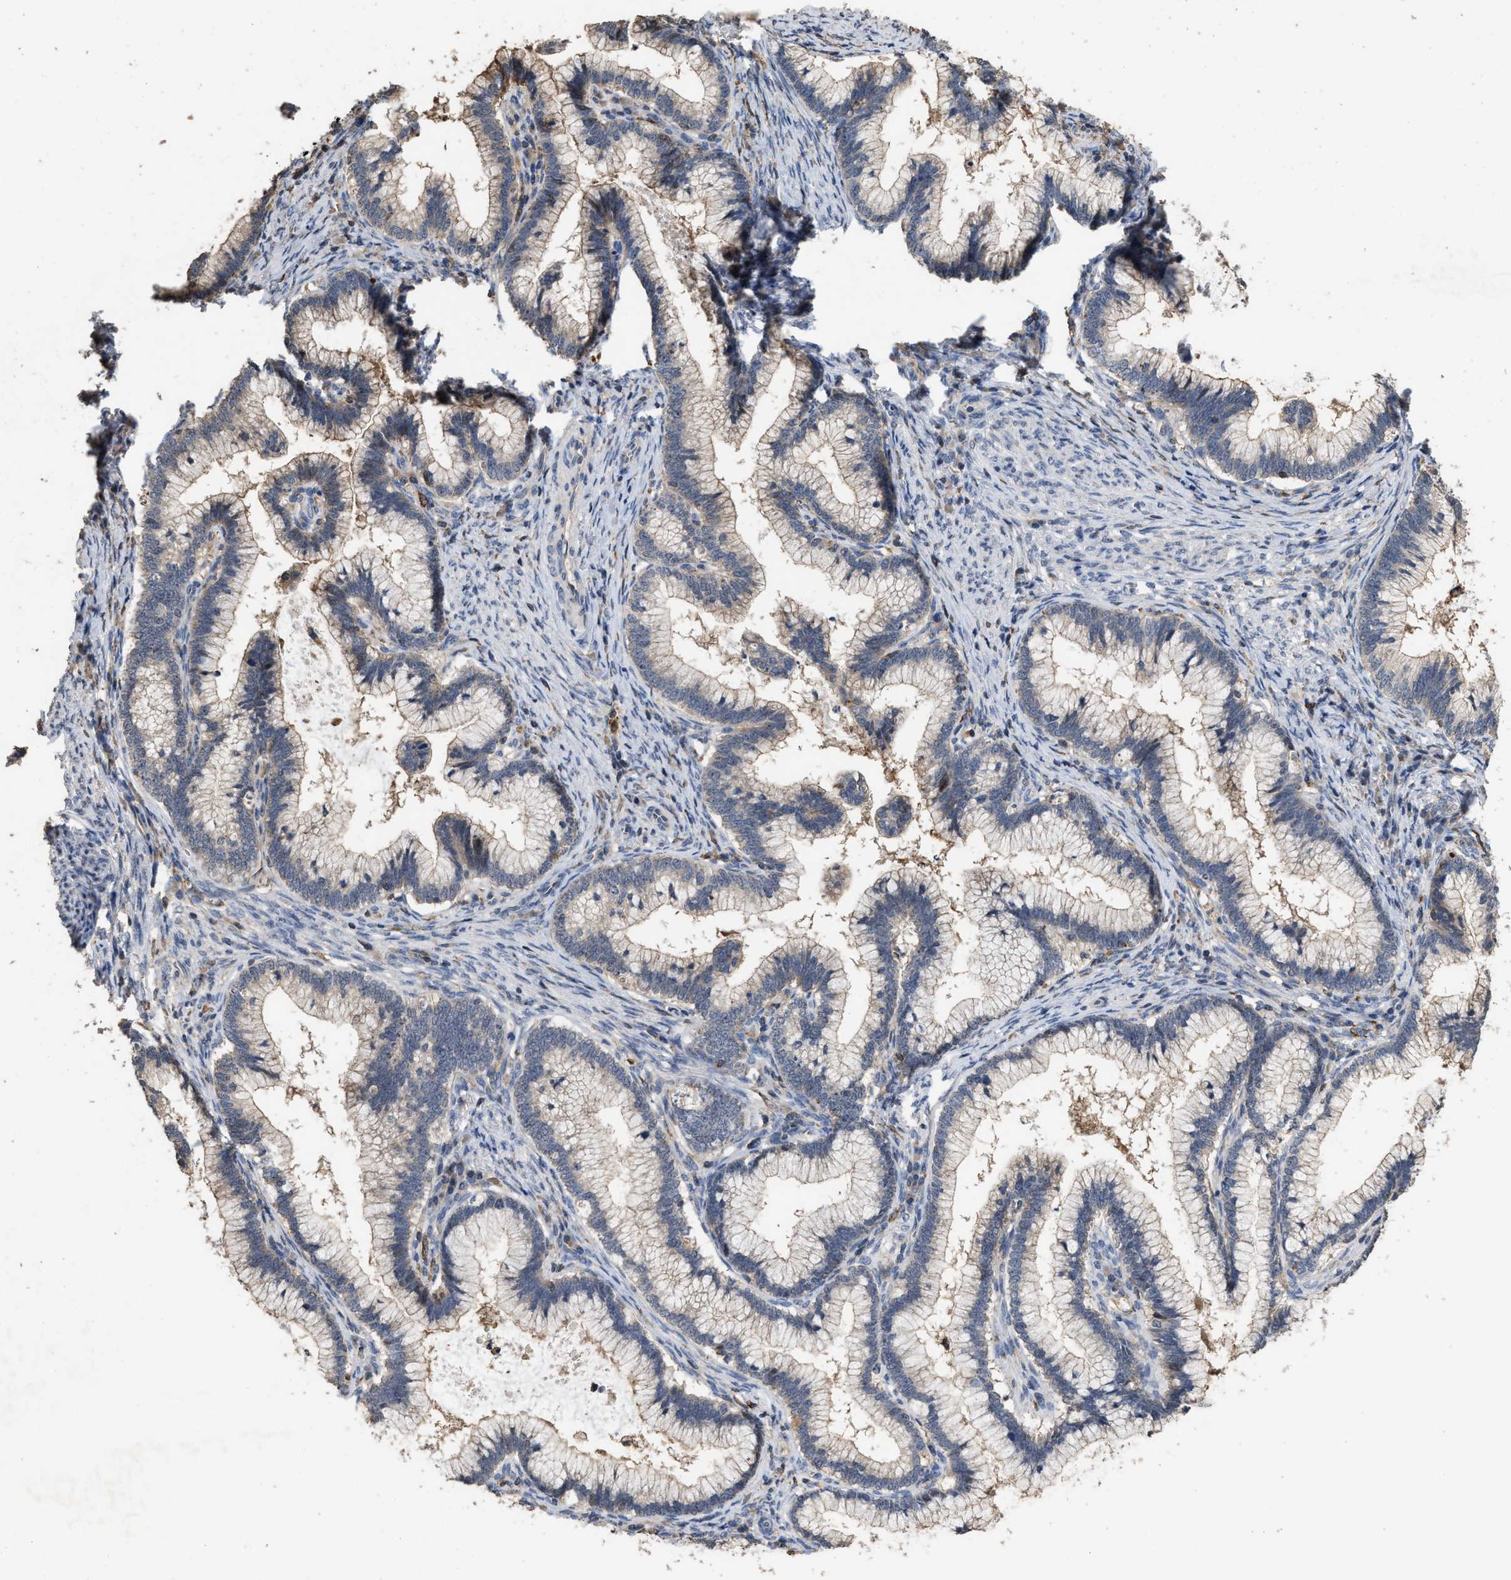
{"staining": {"intensity": "weak", "quantity": "25%-75%", "location": "cytoplasmic/membranous"}, "tissue": "cervical cancer", "cell_type": "Tumor cells", "image_type": "cancer", "snomed": [{"axis": "morphology", "description": "Adenocarcinoma, NOS"}, {"axis": "topography", "description": "Cervix"}], "caption": "A brown stain shows weak cytoplasmic/membranous staining of a protein in cervical cancer tumor cells.", "gene": "TDRKH", "patient": {"sex": "female", "age": 36}}